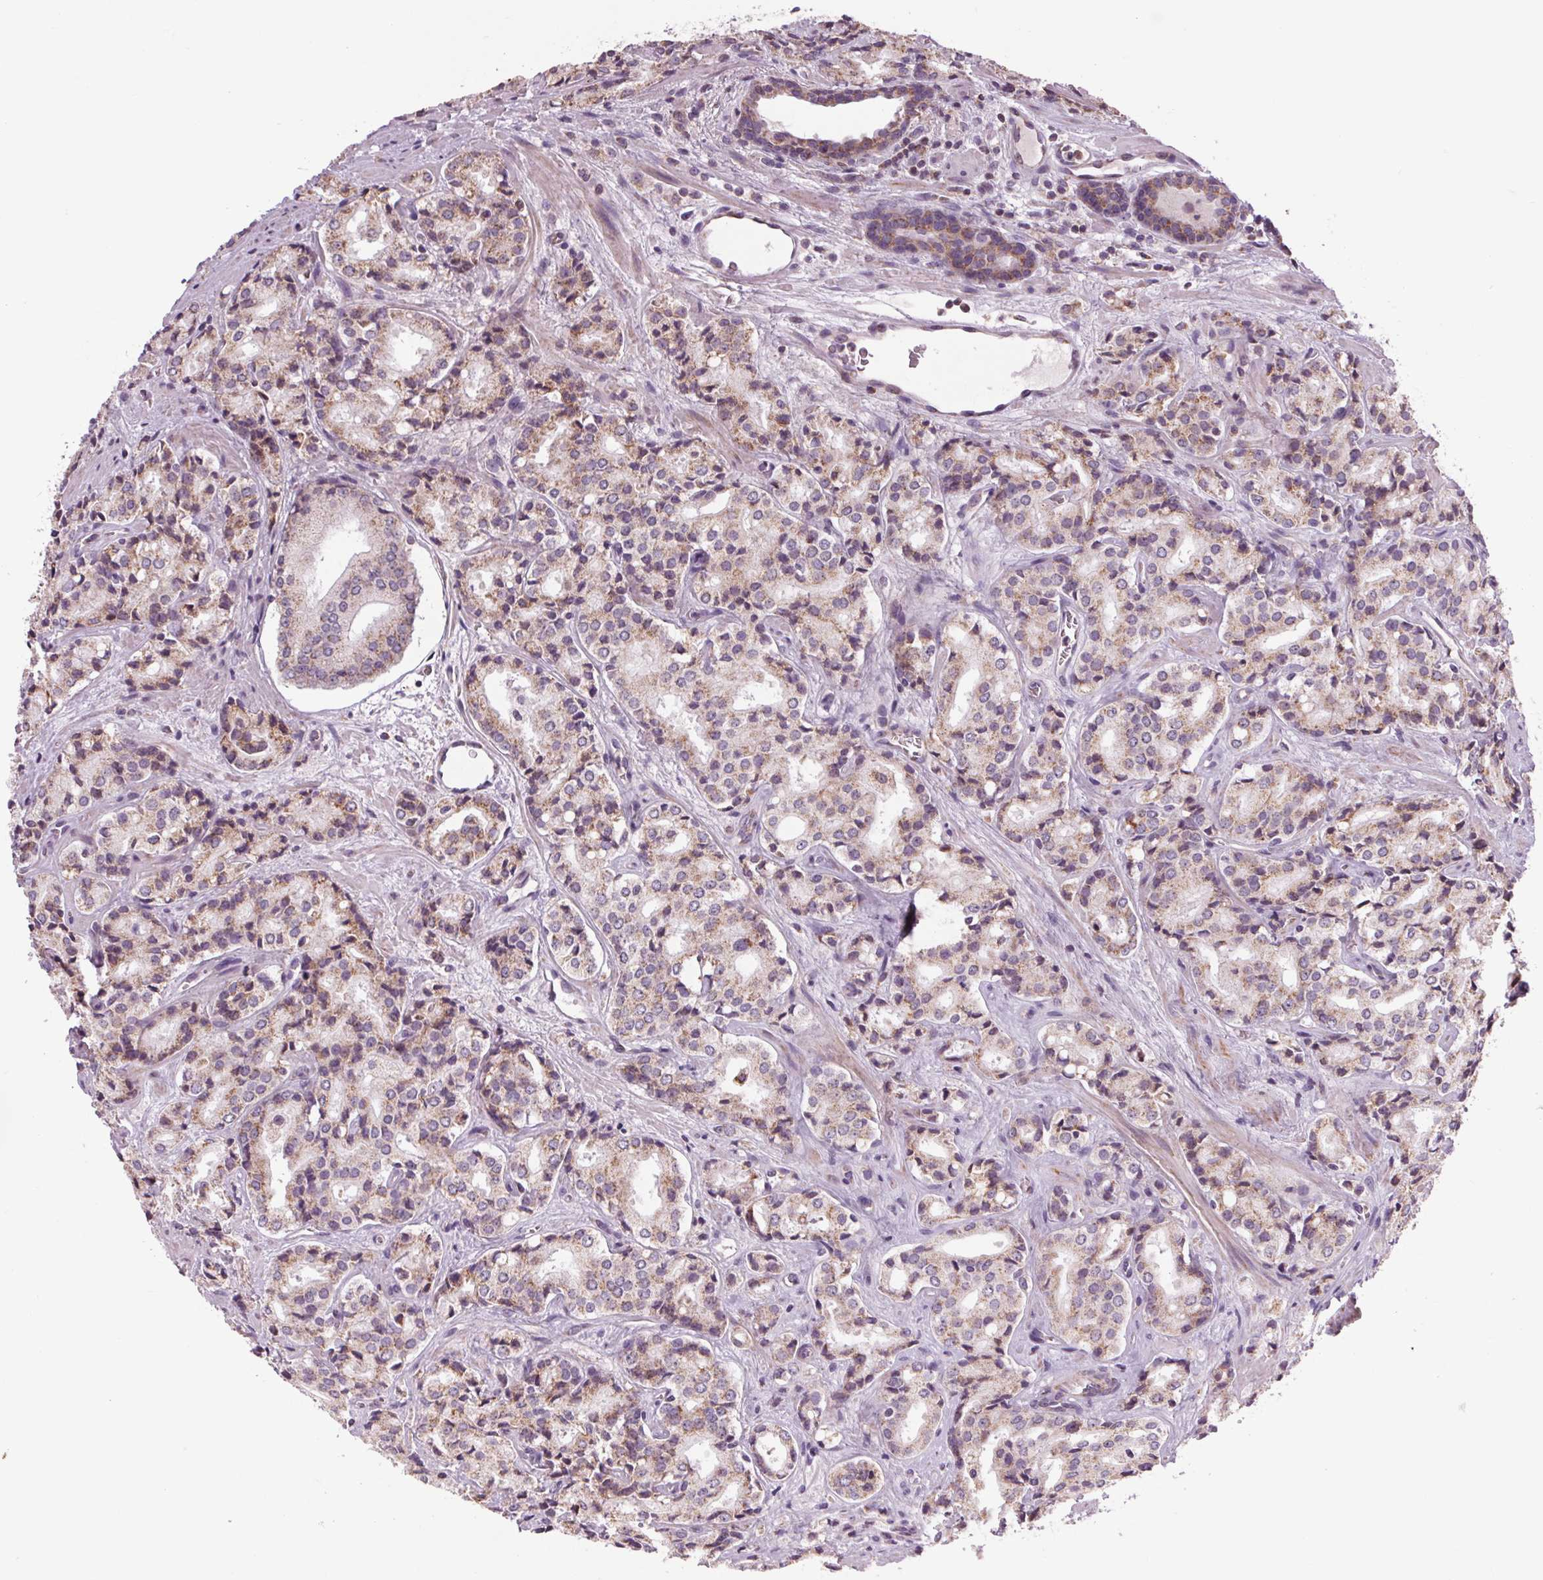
{"staining": {"intensity": "weak", "quantity": ">75%", "location": "cytoplasmic/membranous"}, "tissue": "prostate cancer", "cell_type": "Tumor cells", "image_type": "cancer", "snomed": [{"axis": "morphology", "description": "Adenocarcinoma, Low grade"}, {"axis": "topography", "description": "Prostate"}], "caption": "Immunohistochemistry (IHC) (DAB (3,3'-diaminobenzidine)) staining of human prostate low-grade adenocarcinoma displays weak cytoplasmic/membranous protein positivity in approximately >75% of tumor cells.", "gene": "COX6A1", "patient": {"sex": "male", "age": 56}}